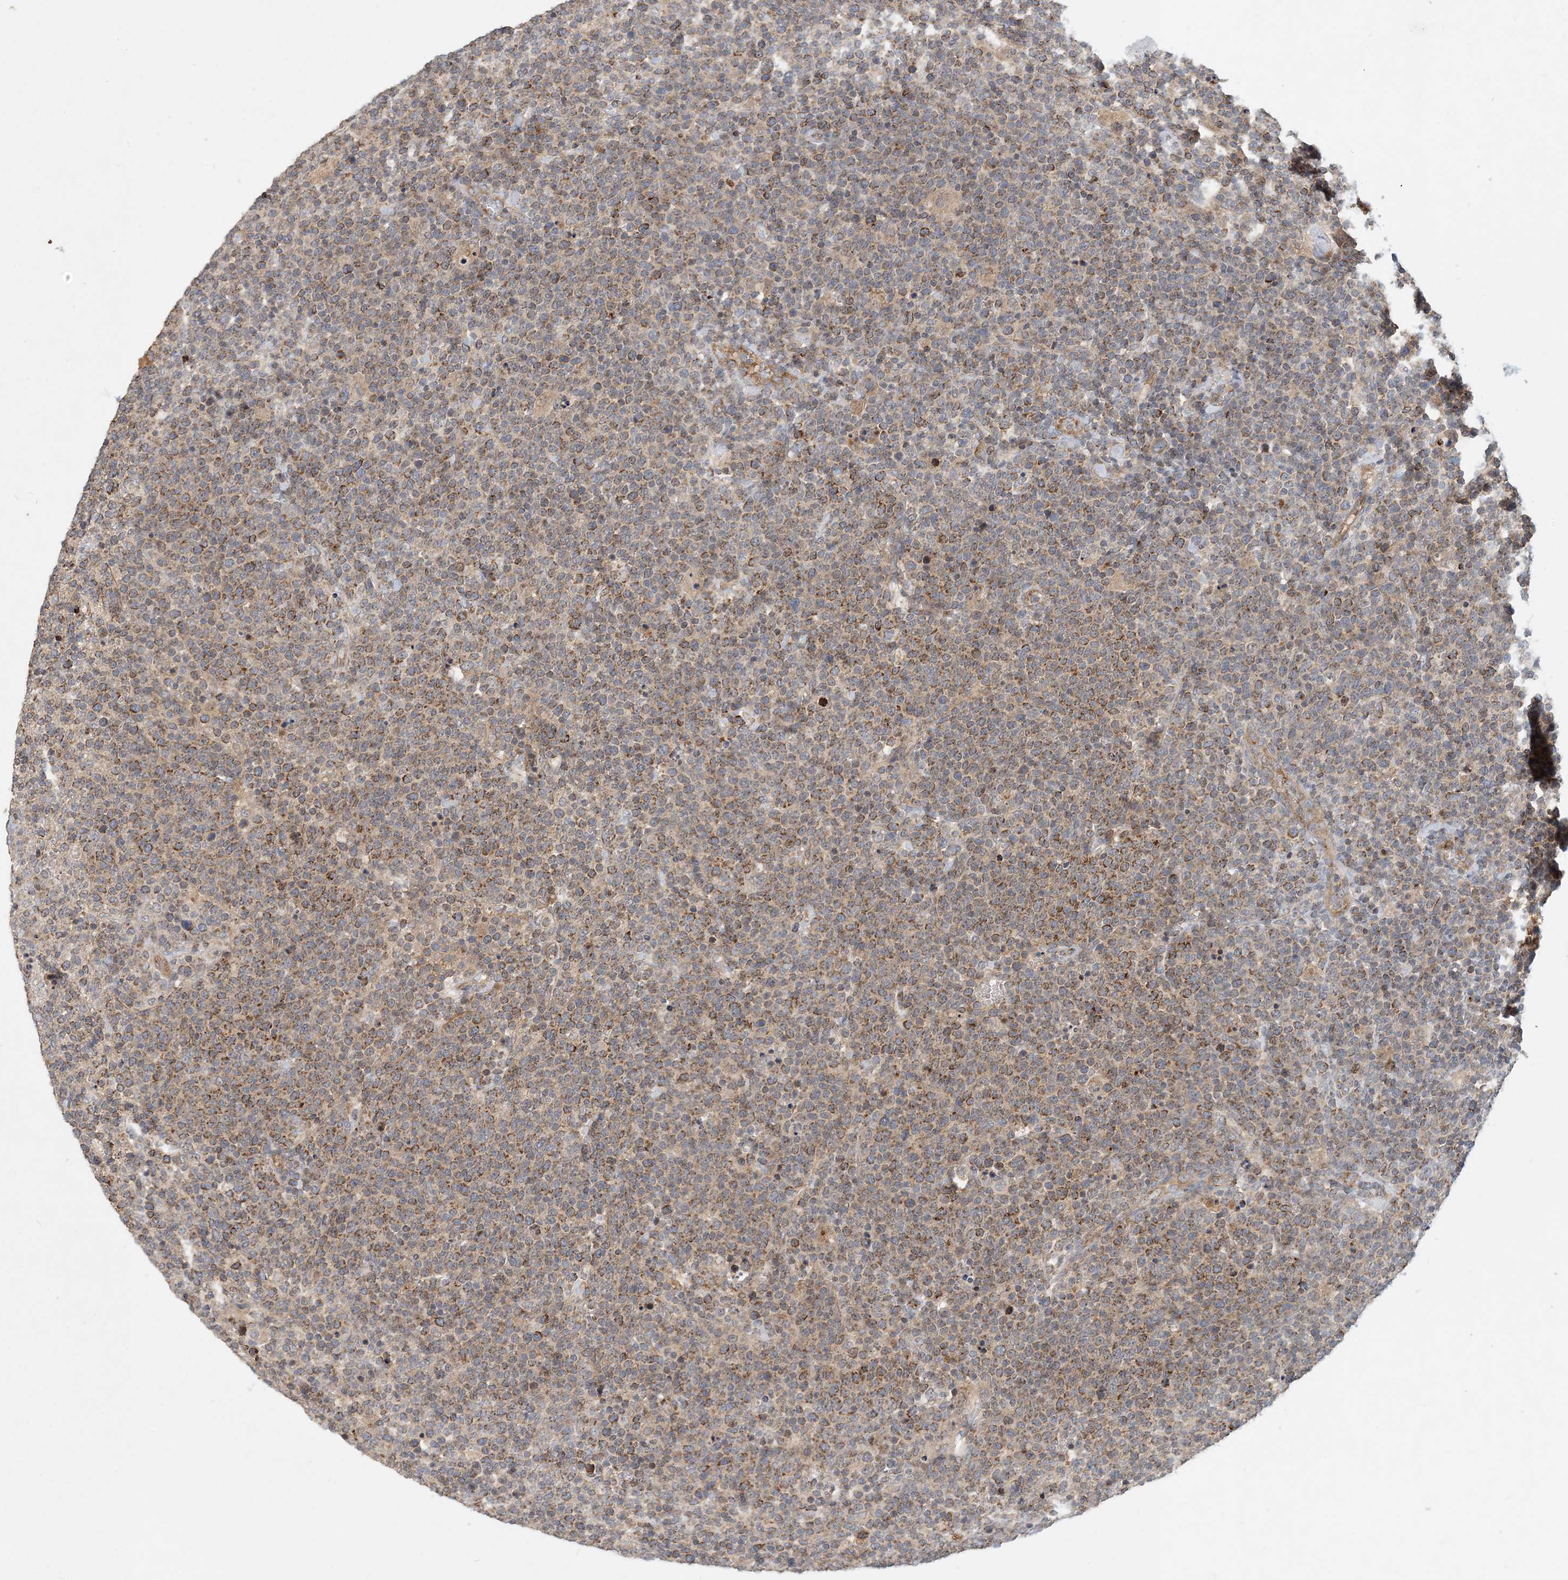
{"staining": {"intensity": "moderate", "quantity": ">75%", "location": "cytoplasmic/membranous"}, "tissue": "lymphoma", "cell_type": "Tumor cells", "image_type": "cancer", "snomed": [{"axis": "morphology", "description": "Malignant lymphoma, non-Hodgkin's type, High grade"}, {"axis": "topography", "description": "Lymph node"}], "caption": "This image shows immunohistochemistry staining of human lymphoma, with medium moderate cytoplasmic/membranous staining in about >75% of tumor cells.", "gene": "ZBTB3", "patient": {"sex": "male", "age": 61}}